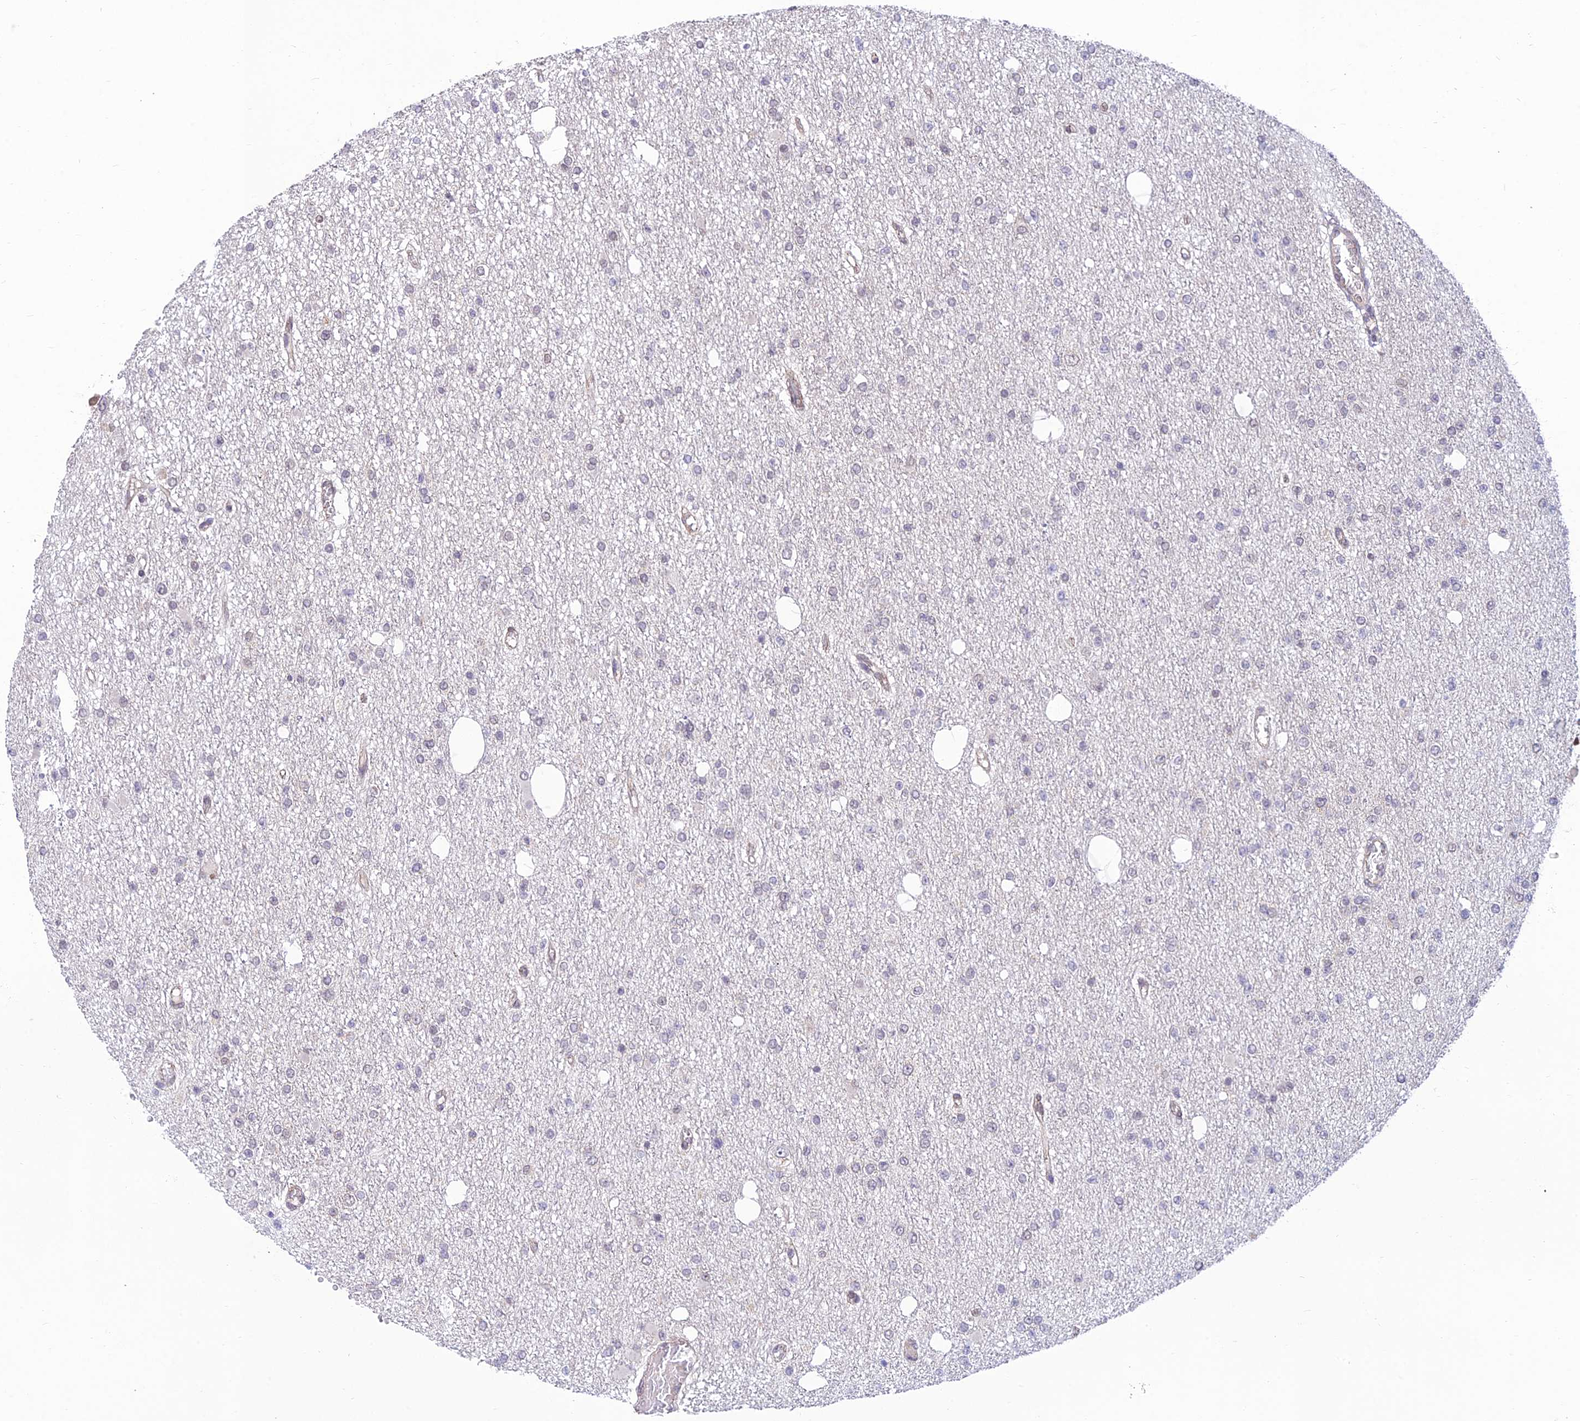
{"staining": {"intensity": "negative", "quantity": "none", "location": "none"}, "tissue": "glioma", "cell_type": "Tumor cells", "image_type": "cancer", "snomed": [{"axis": "morphology", "description": "Glioma, malignant, Low grade"}, {"axis": "topography", "description": "Brain"}], "caption": "Immunohistochemical staining of human glioma reveals no significant expression in tumor cells.", "gene": "MICOS13", "patient": {"sex": "female", "age": 22}}